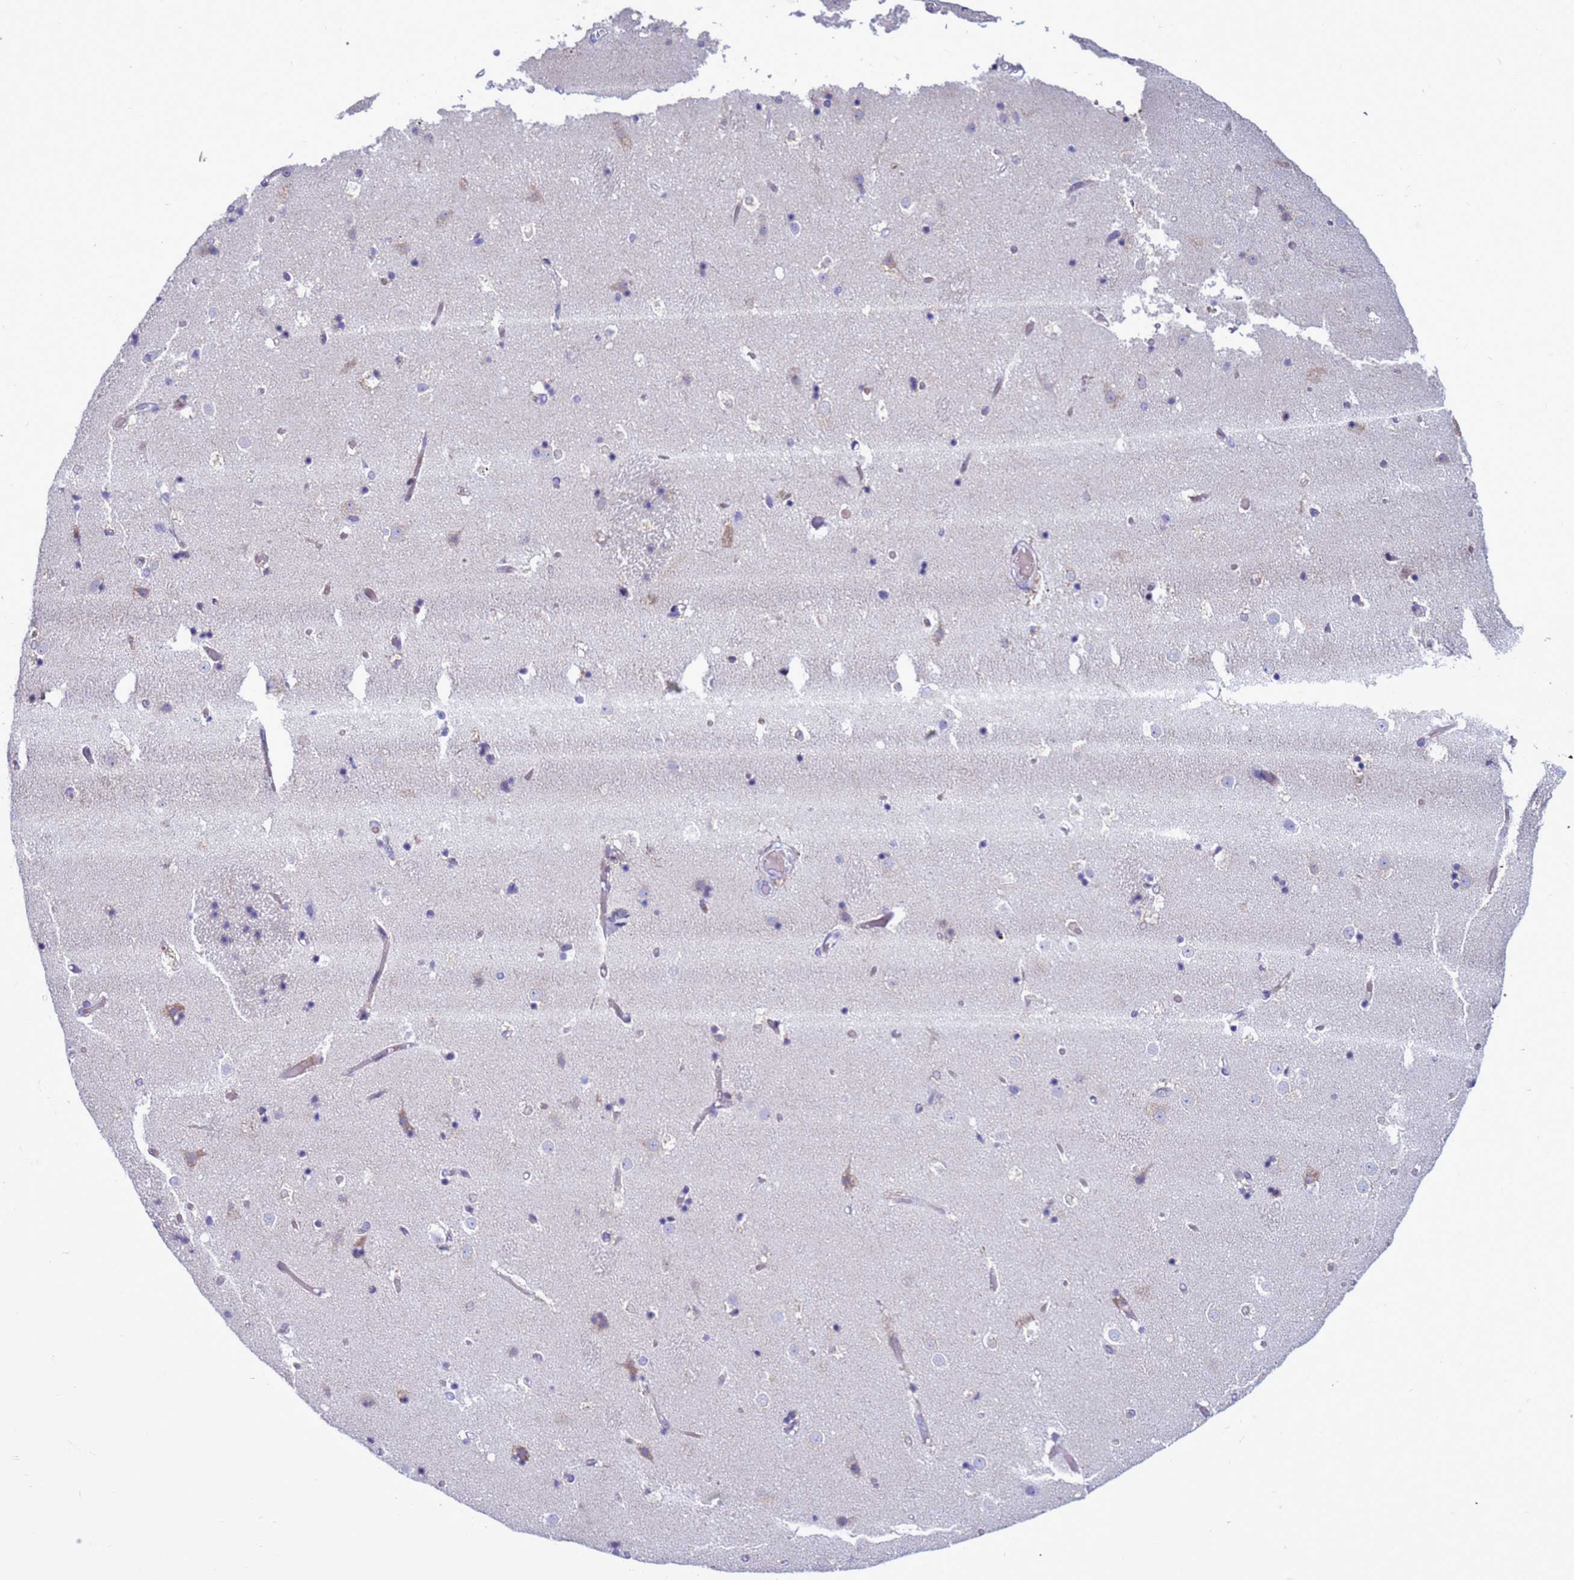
{"staining": {"intensity": "negative", "quantity": "none", "location": "none"}, "tissue": "caudate", "cell_type": "Glial cells", "image_type": "normal", "snomed": [{"axis": "morphology", "description": "Normal tissue, NOS"}, {"axis": "topography", "description": "Lateral ventricle wall"}], "caption": "Micrograph shows no significant protein positivity in glial cells of benign caudate. (DAB IHC, high magnification).", "gene": "ABHD17B", "patient": {"sex": "female", "age": 52}}